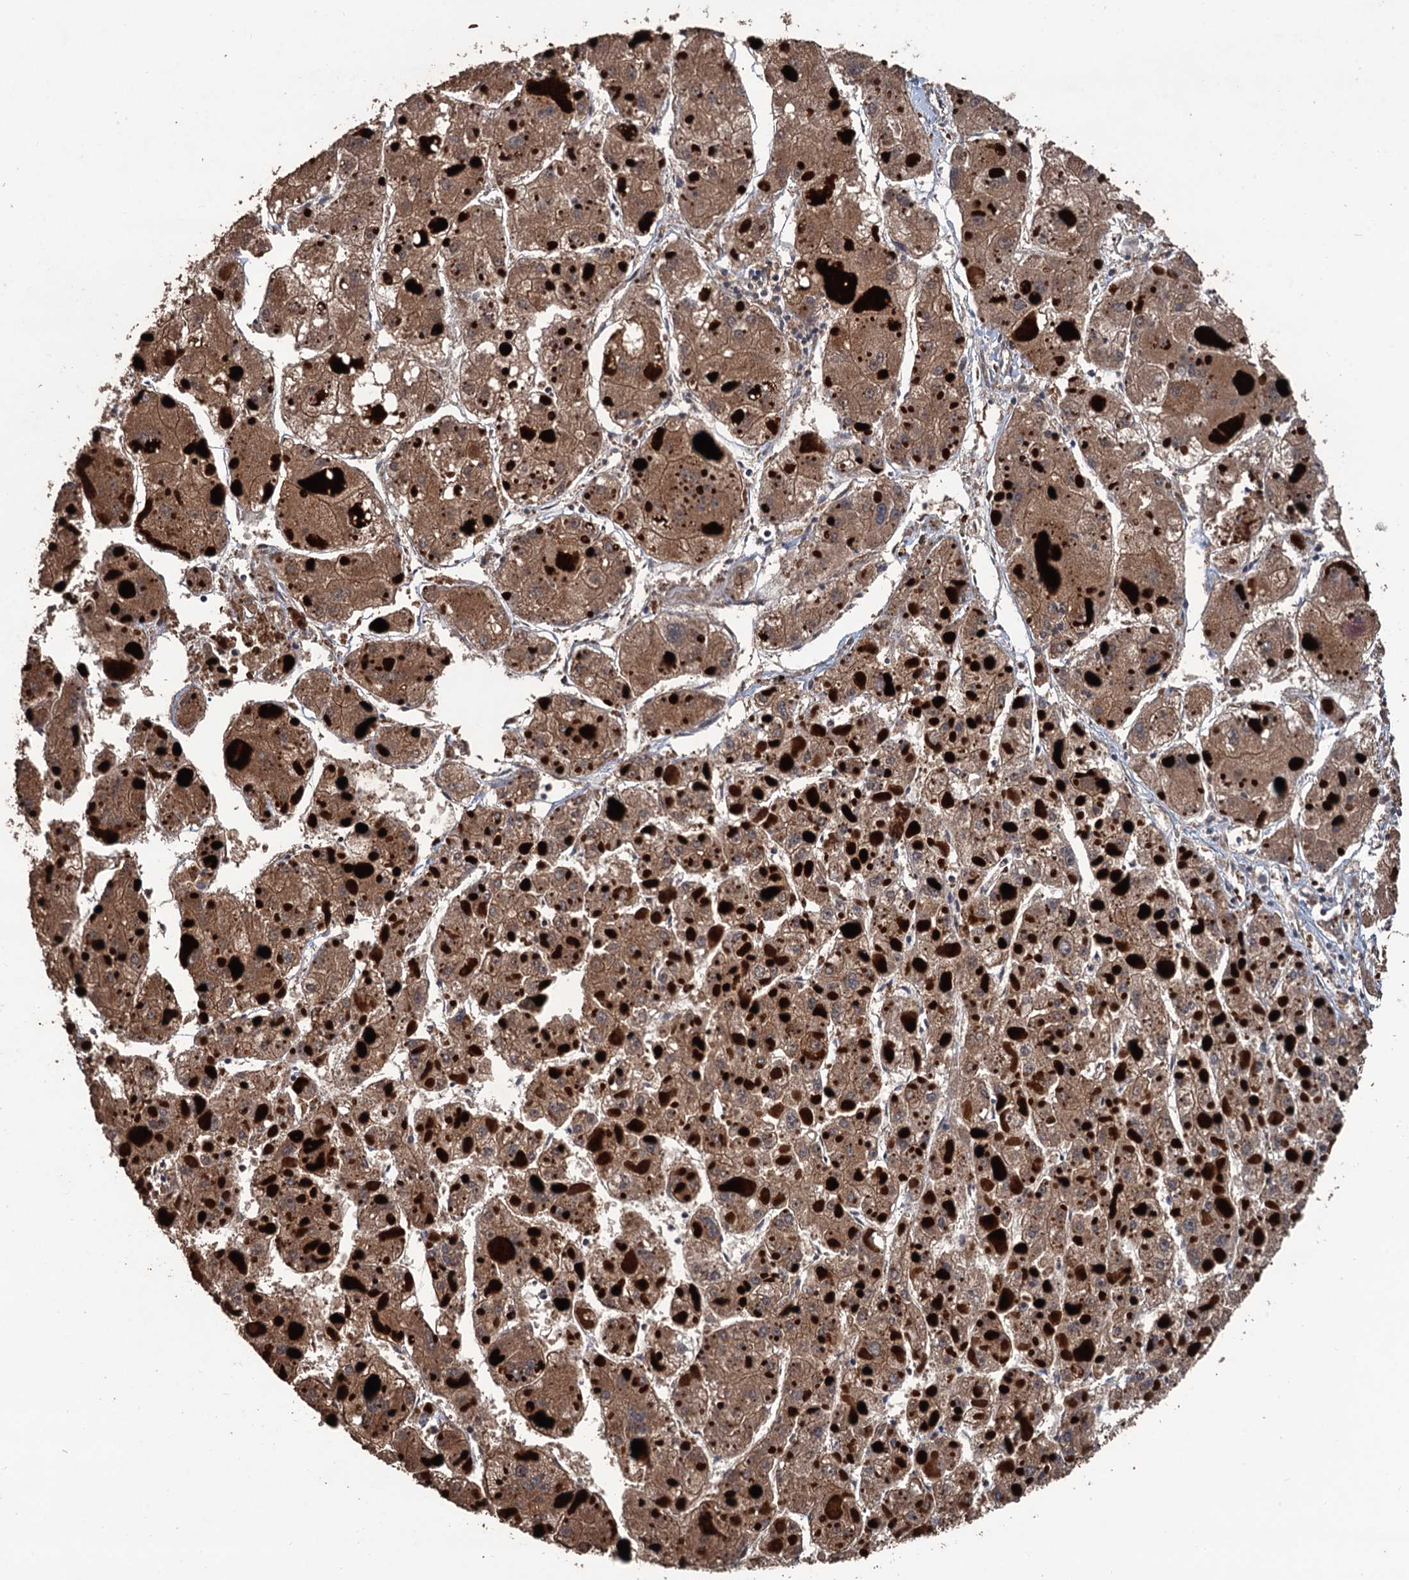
{"staining": {"intensity": "moderate", "quantity": ">75%", "location": "cytoplasmic/membranous"}, "tissue": "liver cancer", "cell_type": "Tumor cells", "image_type": "cancer", "snomed": [{"axis": "morphology", "description": "Carcinoma, Hepatocellular, NOS"}, {"axis": "topography", "description": "Liver"}], "caption": "IHC (DAB (3,3'-diaminobenzidine)) staining of human hepatocellular carcinoma (liver) reveals moderate cytoplasmic/membranous protein expression in about >75% of tumor cells.", "gene": "ZNF438", "patient": {"sex": "female", "age": 73}}